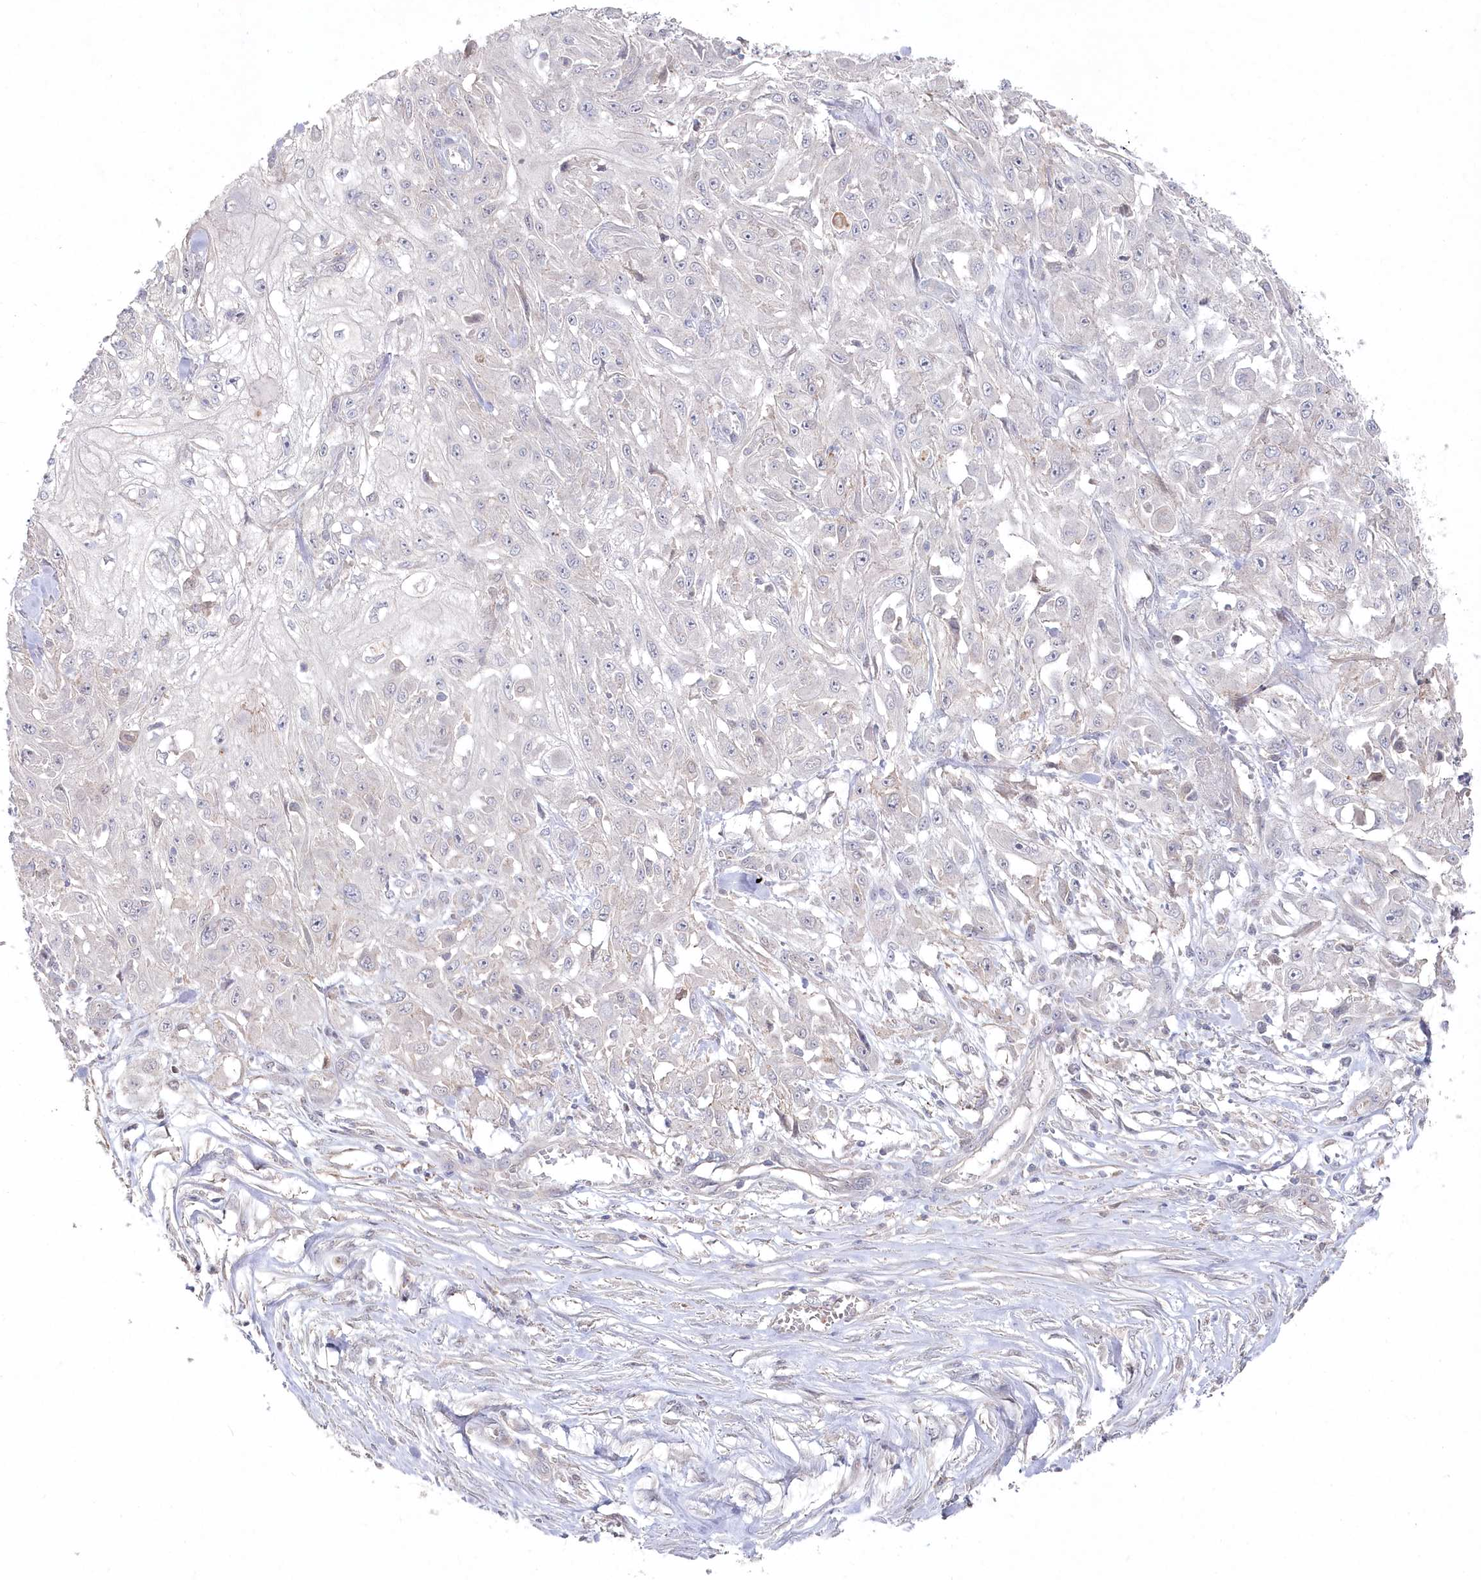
{"staining": {"intensity": "negative", "quantity": "none", "location": "none"}, "tissue": "skin cancer", "cell_type": "Tumor cells", "image_type": "cancer", "snomed": [{"axis": "morphology", "description": "Squamous cell carcinoma, NOS"}, {"axis": "morphology", "description": "Squamous cell carcinoma, metastatic, NOS"}, {"axis": "topography", "description": "Skin"}, {"axis": "topography", "description": "Lymph node"}], "caption": "A micrograph of human skin cancer (metastatic squamous cell carcinoma) is negative for staining in tumor cells.", "gene": "TGFBRAP1", "patient": {"sex": "male", "age": 75}}